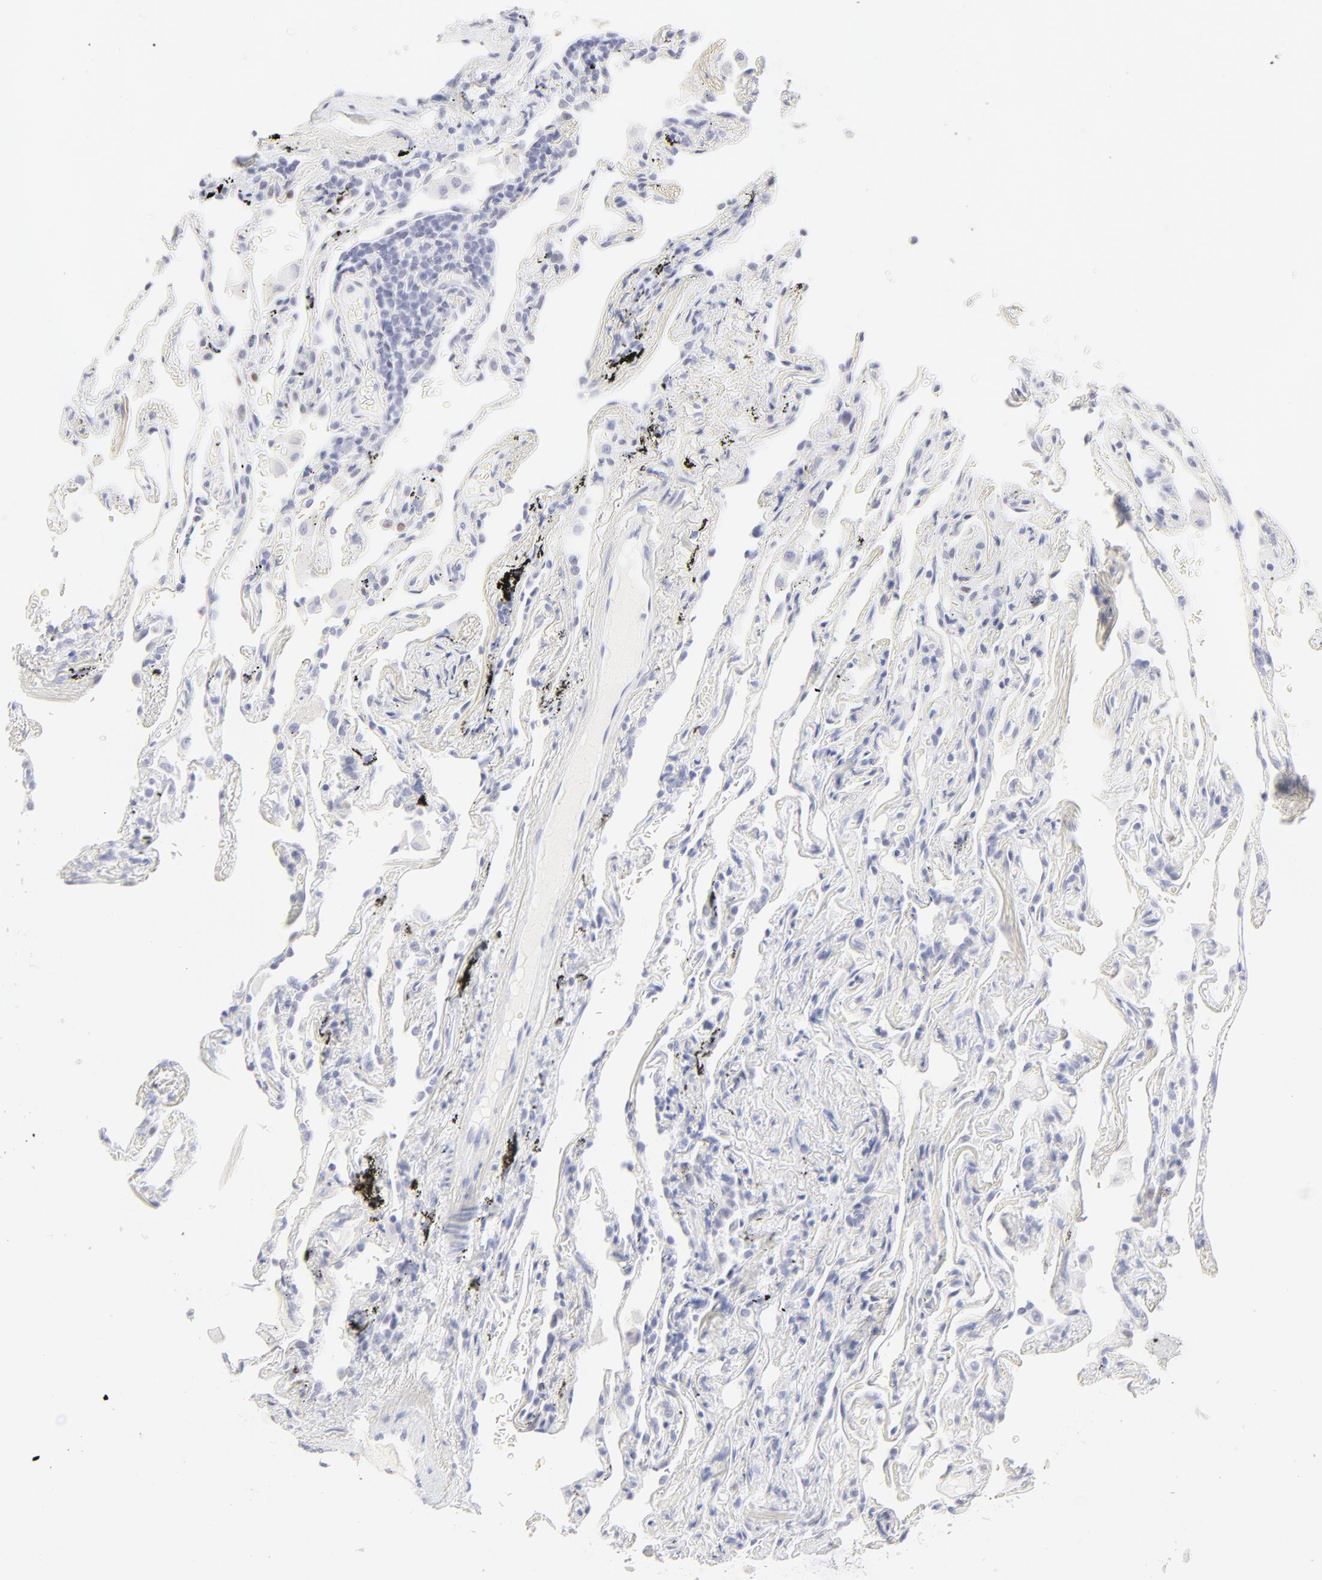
{"staining": {"intensity": "weak", "quantity": "<25%", "location": "nuclear"}, "tissue": "lung", "cell_type": "Alveolar cells", "image_type": "normal", "snomed": [{"axis": "morphology", "description": "Normal tissue, NOS"}, {"axis": "morphology", "description": "Inflammation, NOS"}, {"axis": "topography", "description": "Lung"}], "caption": "Alveolar cells are negative for brown protein staining in normal lung. The staining was performed using DAB to visualize the protein expression in brown, while the nuclei were stained in blue with hematoxylin (Magnification: 20x).", "gene": "ELF3", "patient": {"sex": "male", "age": 69}}